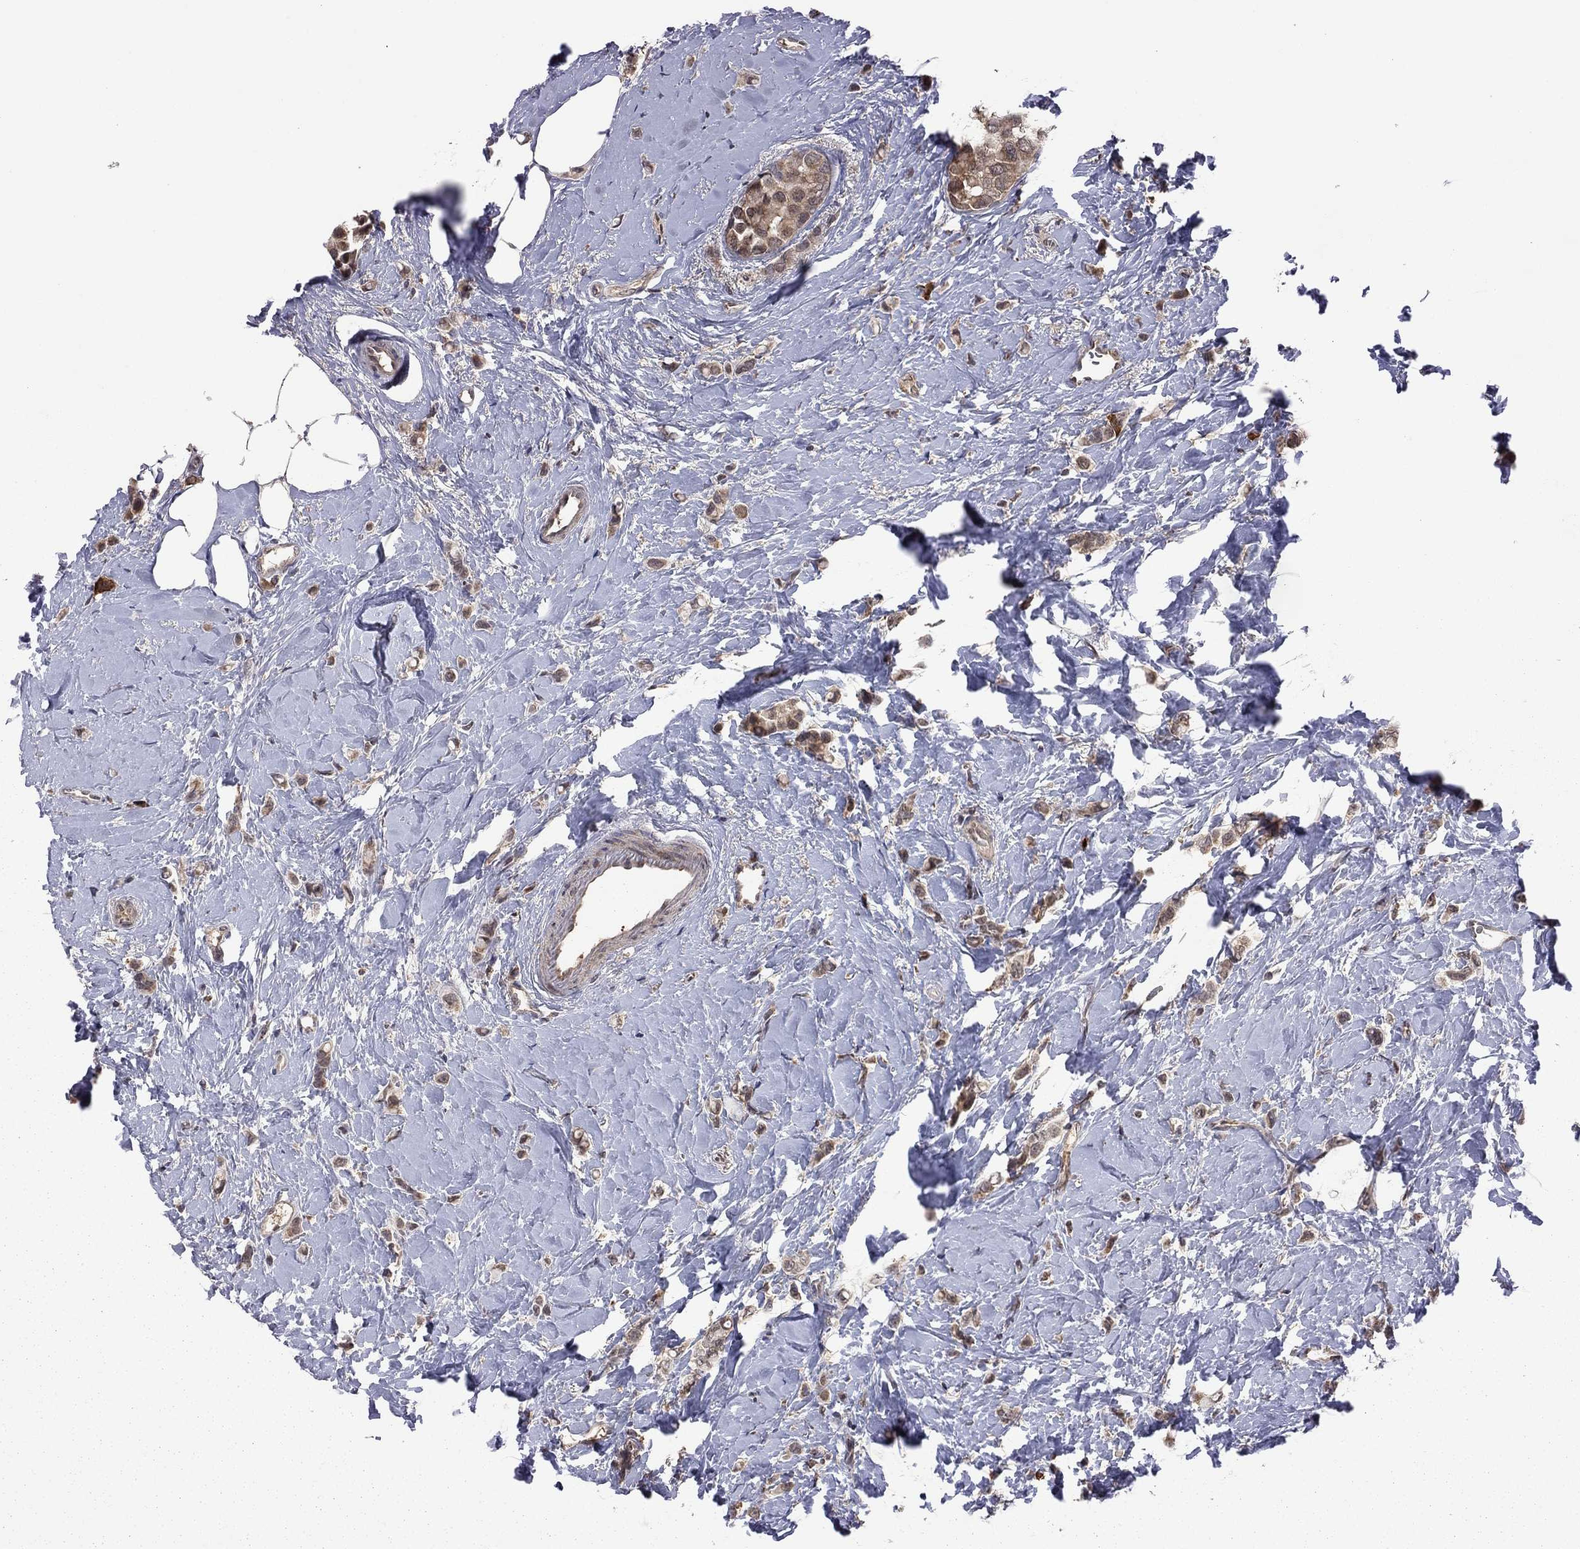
{"staining": {"intensity": "moderate", "quantity": ">75%", "location": "cytoplasmic/membranous"}, "tissue": "breast cancer", "cell_type": "Tumor cells", "image_type": "cancer", "snomed": [{"axis": "morphology", "description": "Lobular carcinoma"}, {"axis": "topography", "description": "Breast"}], "caption": "Tumor cells show medium levels of moderate cytoplasmic/membranous expression in approximately >75% of cells in lobular carcinoma (breast). (DAB = brown stain, brightfield microscopy at high magnification).", "gene": "GPAA1", "patient": {"sex": "female", "age": 66}}